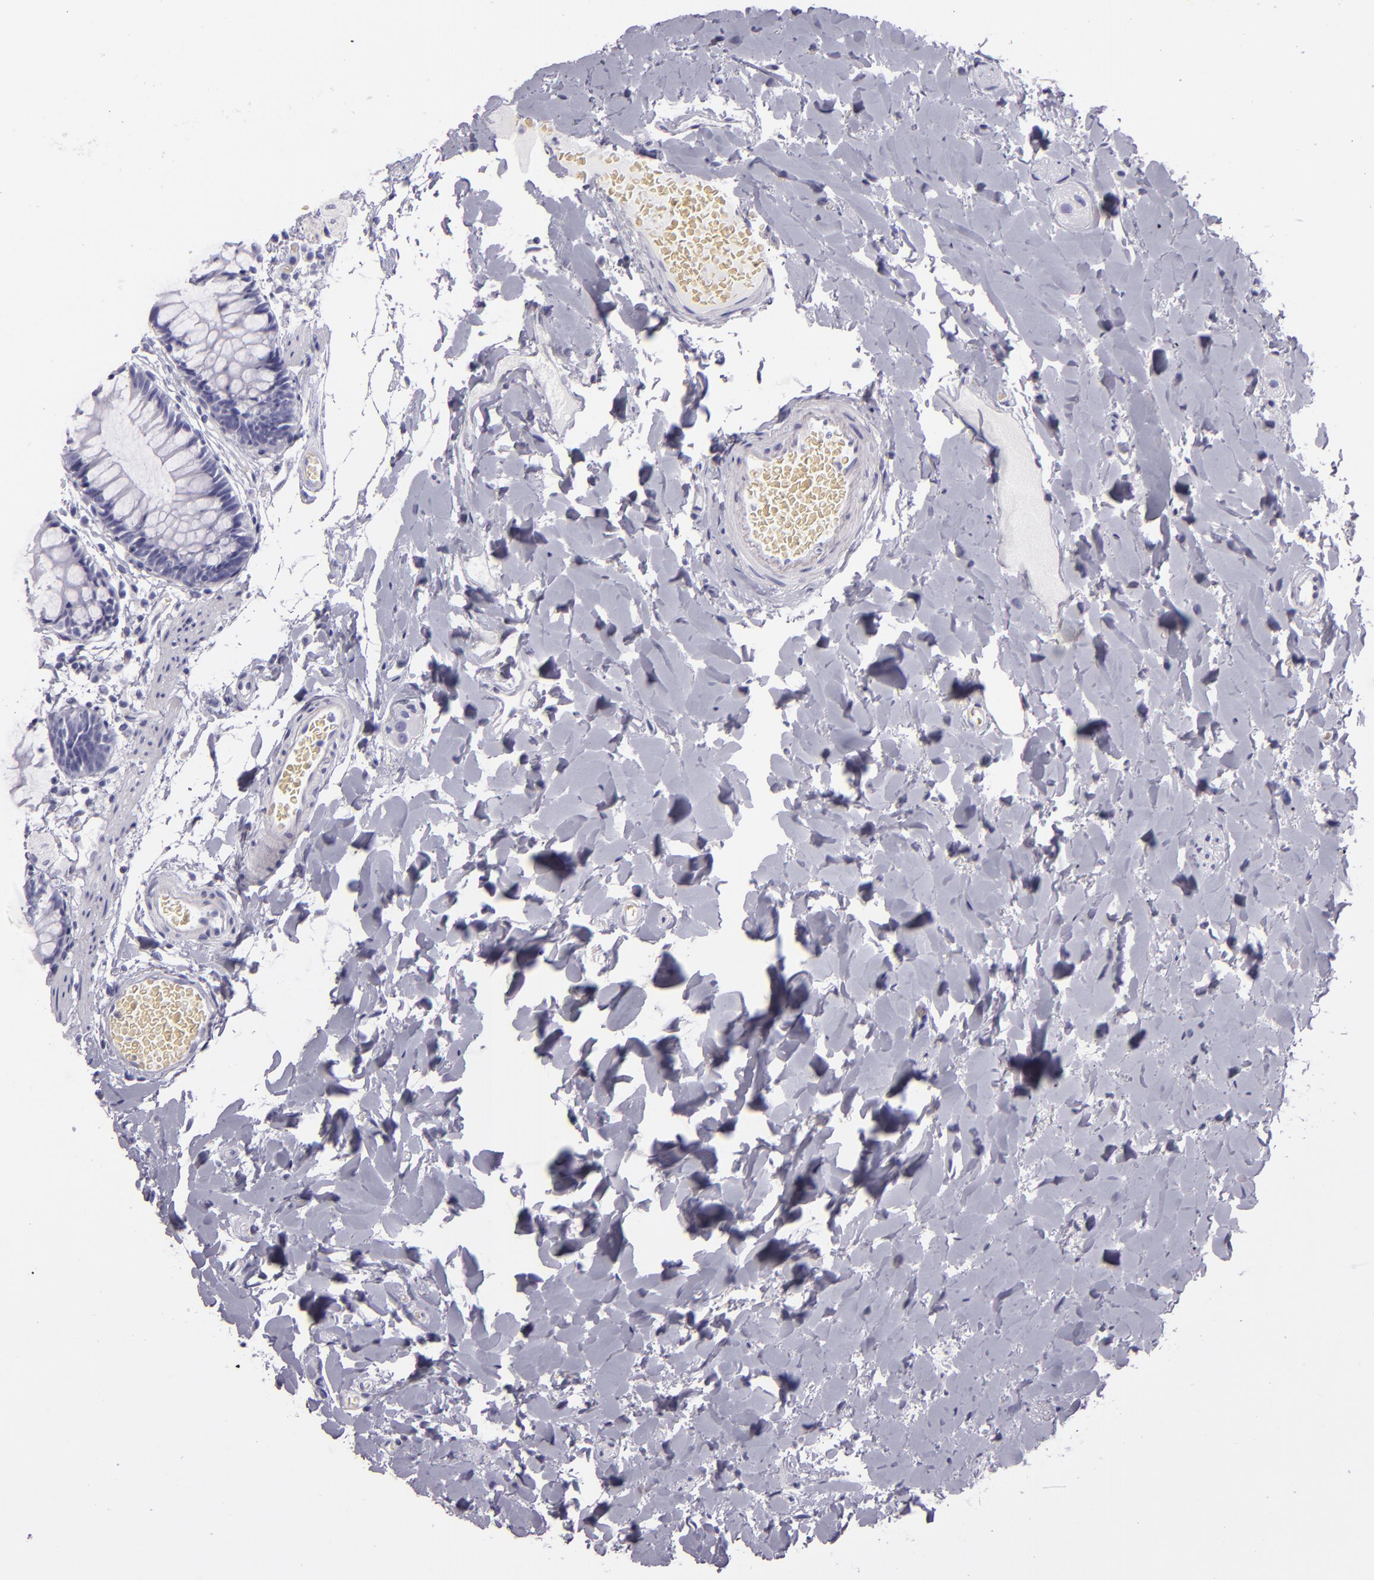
{"staining": {"intensity": "negative", "quantity": "none", "location": "none"}, "tissue": "colon", "cell_type": "Endothelial cells", "image_type": "normal", "snomed": [{"axis": "morphology", "description": "Normal tissue, NOS"}, {"axis": "topography", "description": "Smooth muscle"}, {"axis": "topography", "description": "Colon"}], "caption": "This is a image of immunohistochemistry (IHC) staining of unremarkable colon, which shows no positivity in endothelial cells.", "gene": "CR2", "patient": {"sex": "male", "age": 67}}